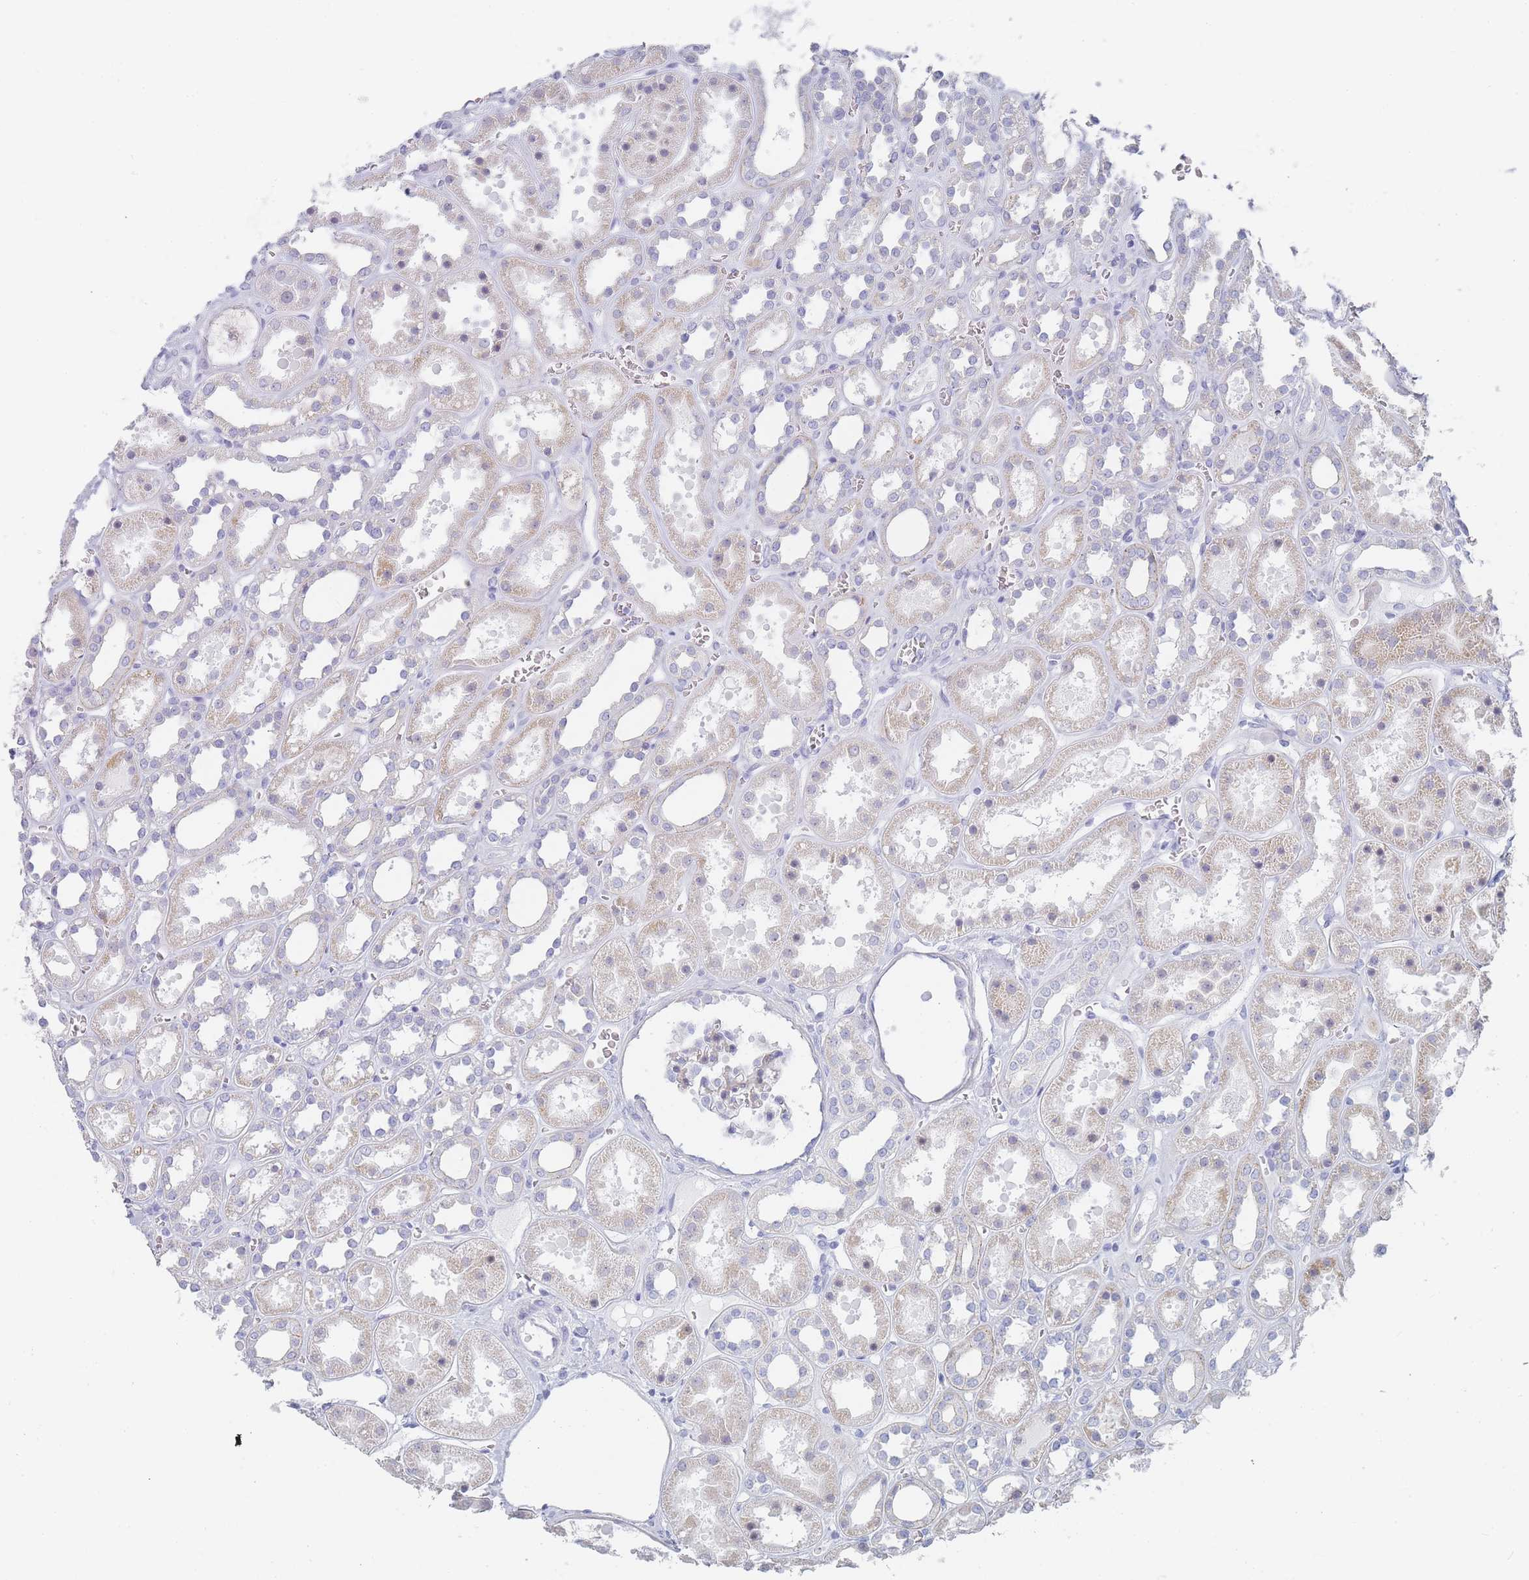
{"staining": {"intensity": "negative", "quantity": "none", "location": "none"}, "tissue": "kidney", "cell_type": "Cells in glomeruli", "image_type": "normal", "snomed": [{"axis": "morphology", "description": "Normal tissue, NOS"}, {"axis": "topography", "description": "Kidney"}], "caption": "Immunohistochemical staining of normal kidney demonstrates no significant expression in cells in glomeruli.", "gene": "IMPG1", "patient": {"sex": "female", "age": 41}}